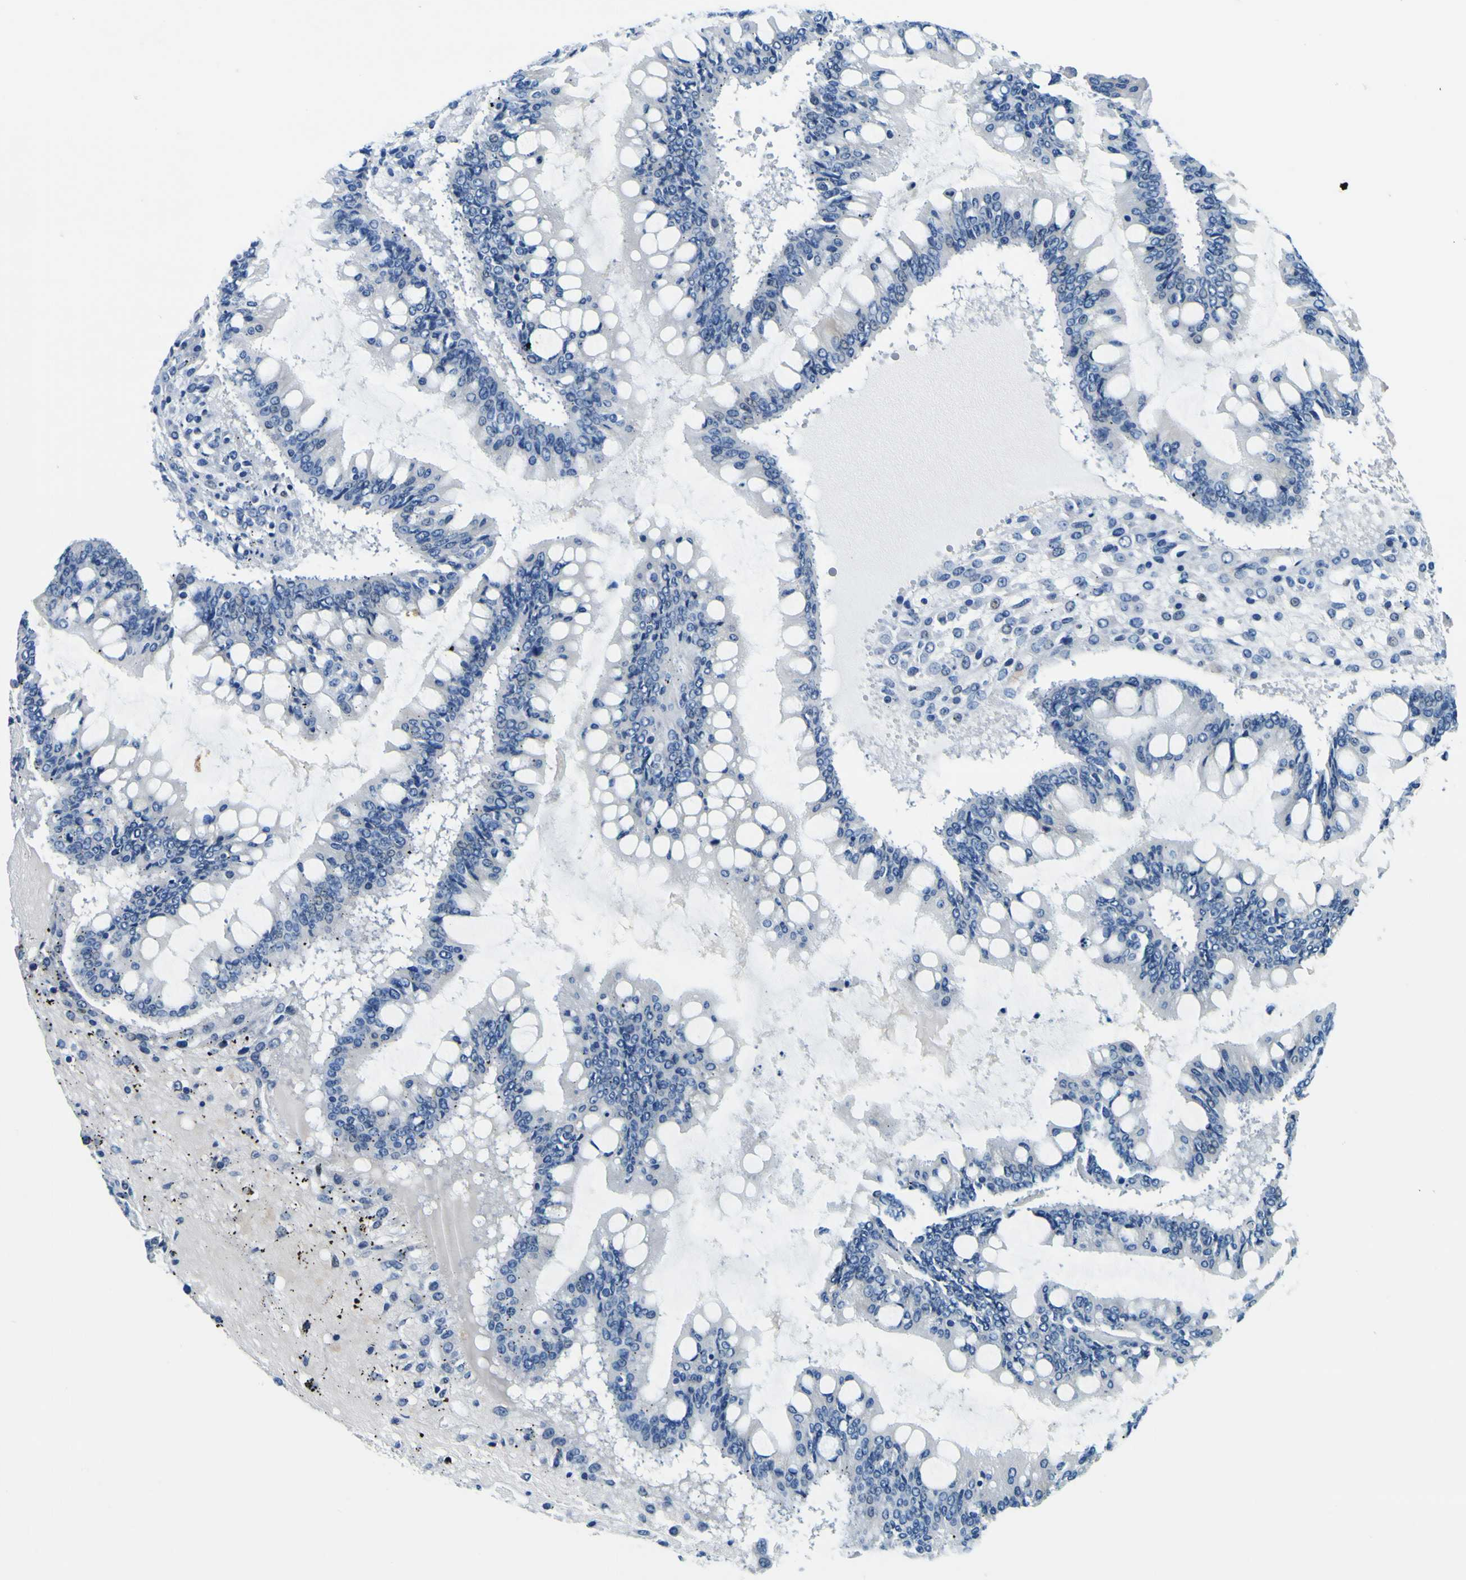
{"staining": {"intensity": "negative", "quantity": "none", "location": "none"}, "tissue": "ovarian cancer", "cell_type": "Tumor cells", "image_type": "cancer", "snomed": [{"axis": "morphology", "description": "Cystadenocarcinoma, mucinous, NOS"}, {"axis": "topography", "description": "Ovary"}], "caption": "Immunohistochemistry of ovarian cancer shows no expression in tumor cells.", "gene": "SP1", "patient": {"sex": "female", "age": 73}}